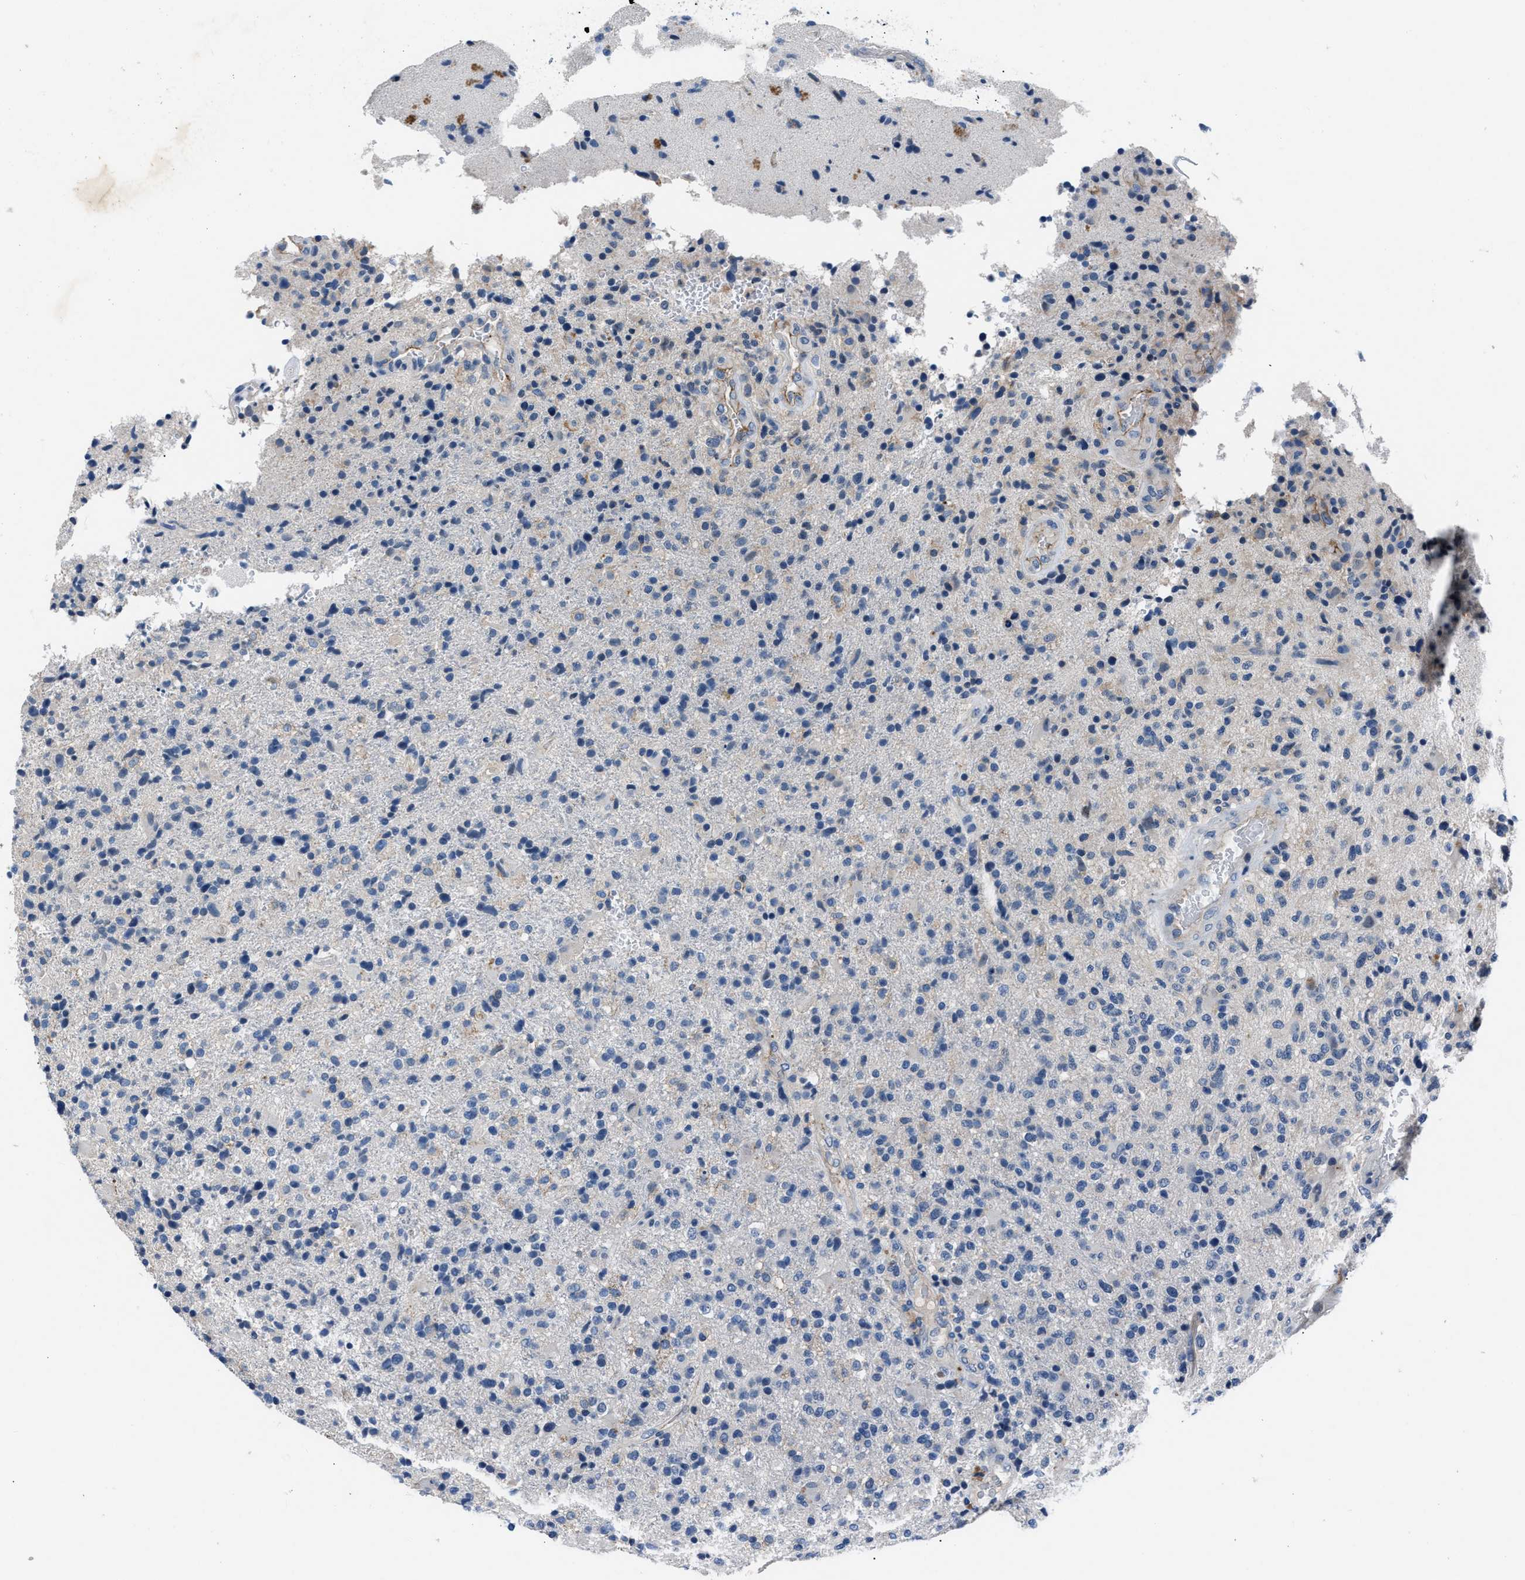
{"staining": {"intensity": "negative", "quantity": "none", "location": "none"}, "tissue": "glioma", "cell_type": "Tumor cells", "image_type": "cancer", "snomed": [{"axis": "morphology", "description": "Glioma, malignant, High grade"}, {"axis": "topography", "description": "Brain"}], "caption": "This is a photomicrograph of IHC staining of malignant glioma (high-grade), which shows no staining in tumor cells.", "gene": "DNAAF5", "patient": {"sex": "male", "age": 72}}